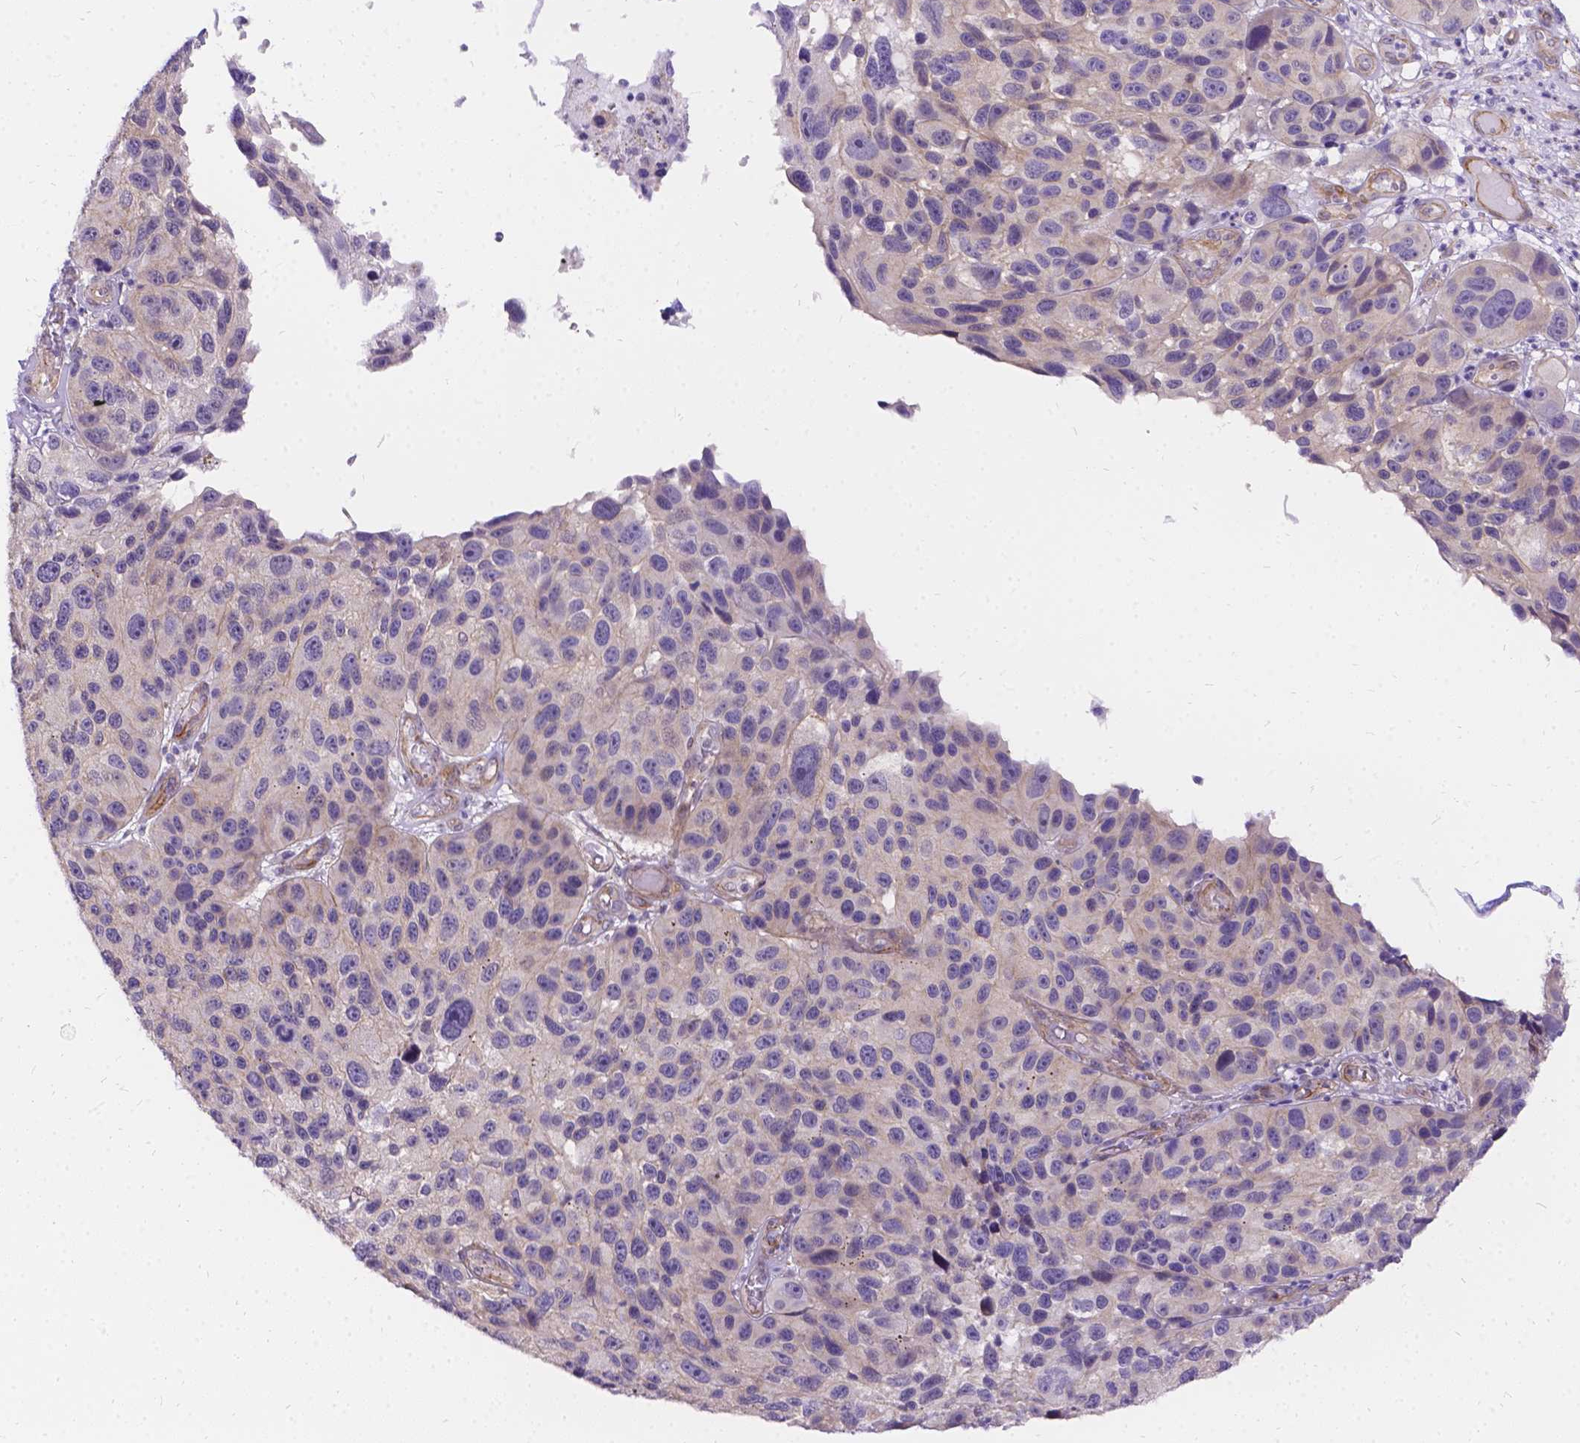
{"staining": {"intensity": "weak", "quantity": "<25%", "location": "cytoplasmic/membranous"}, "tissue": "melanoma", "cell_type": "Tumor cells", "image_type": "cancer", "snomed": [{"axis": "morphology", "description": "Malignant melanoma, NOS"}, {"axis": "topography", "description": "Skin"}], "caption": "IHC image of malignant melanoma stained for a protein (brown), which shows no expression in tumor cells. The staining was performed using DAB (3,3'-diaminobenzidine) to visualize the protein expression in brown, while the nuclei were stained in blue with hematoxylin (Magnification: 20x).", "gene": "PALS1", "patient": {"sex": "male", "age": 53}}